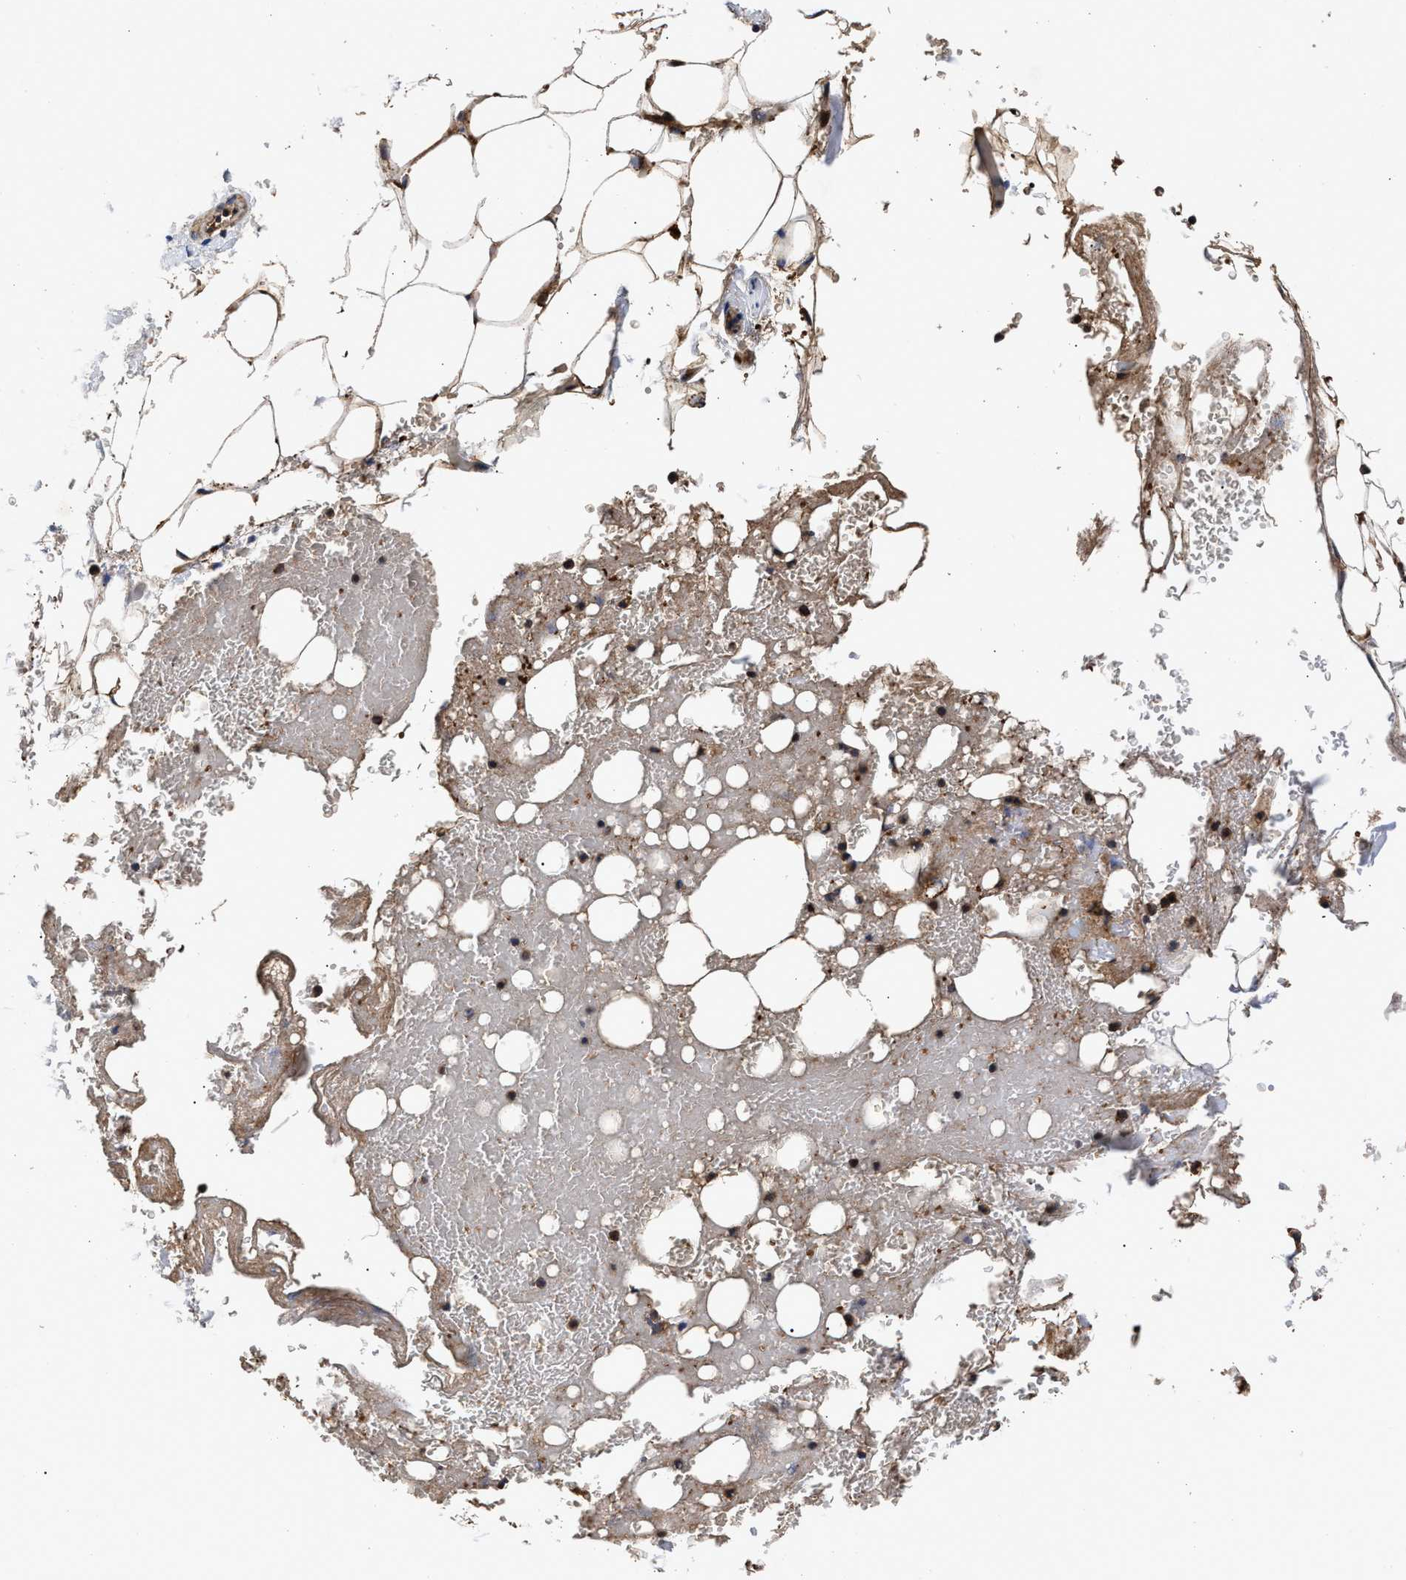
{"staining": {"intensity": "strong", "quantity": ">75%", "location": "cytoplasmic/membranous"}, "tissue": "adipose tissue", "cell_type": "Adipocytes", "image_type": "normal", "snomed": [{"axis": "morphology", "description": "Normal tissue, NOS"}, {"axis": "topography", "description": "Peripheral nerve tissue"}], "caption": "Strong cytoplasmic/membranous positivity is appreciated in about >75% of adipocytes in normal adipose tissue.", "gene": "NFKB2", "patient": {"sex": "male", "age": 70}}